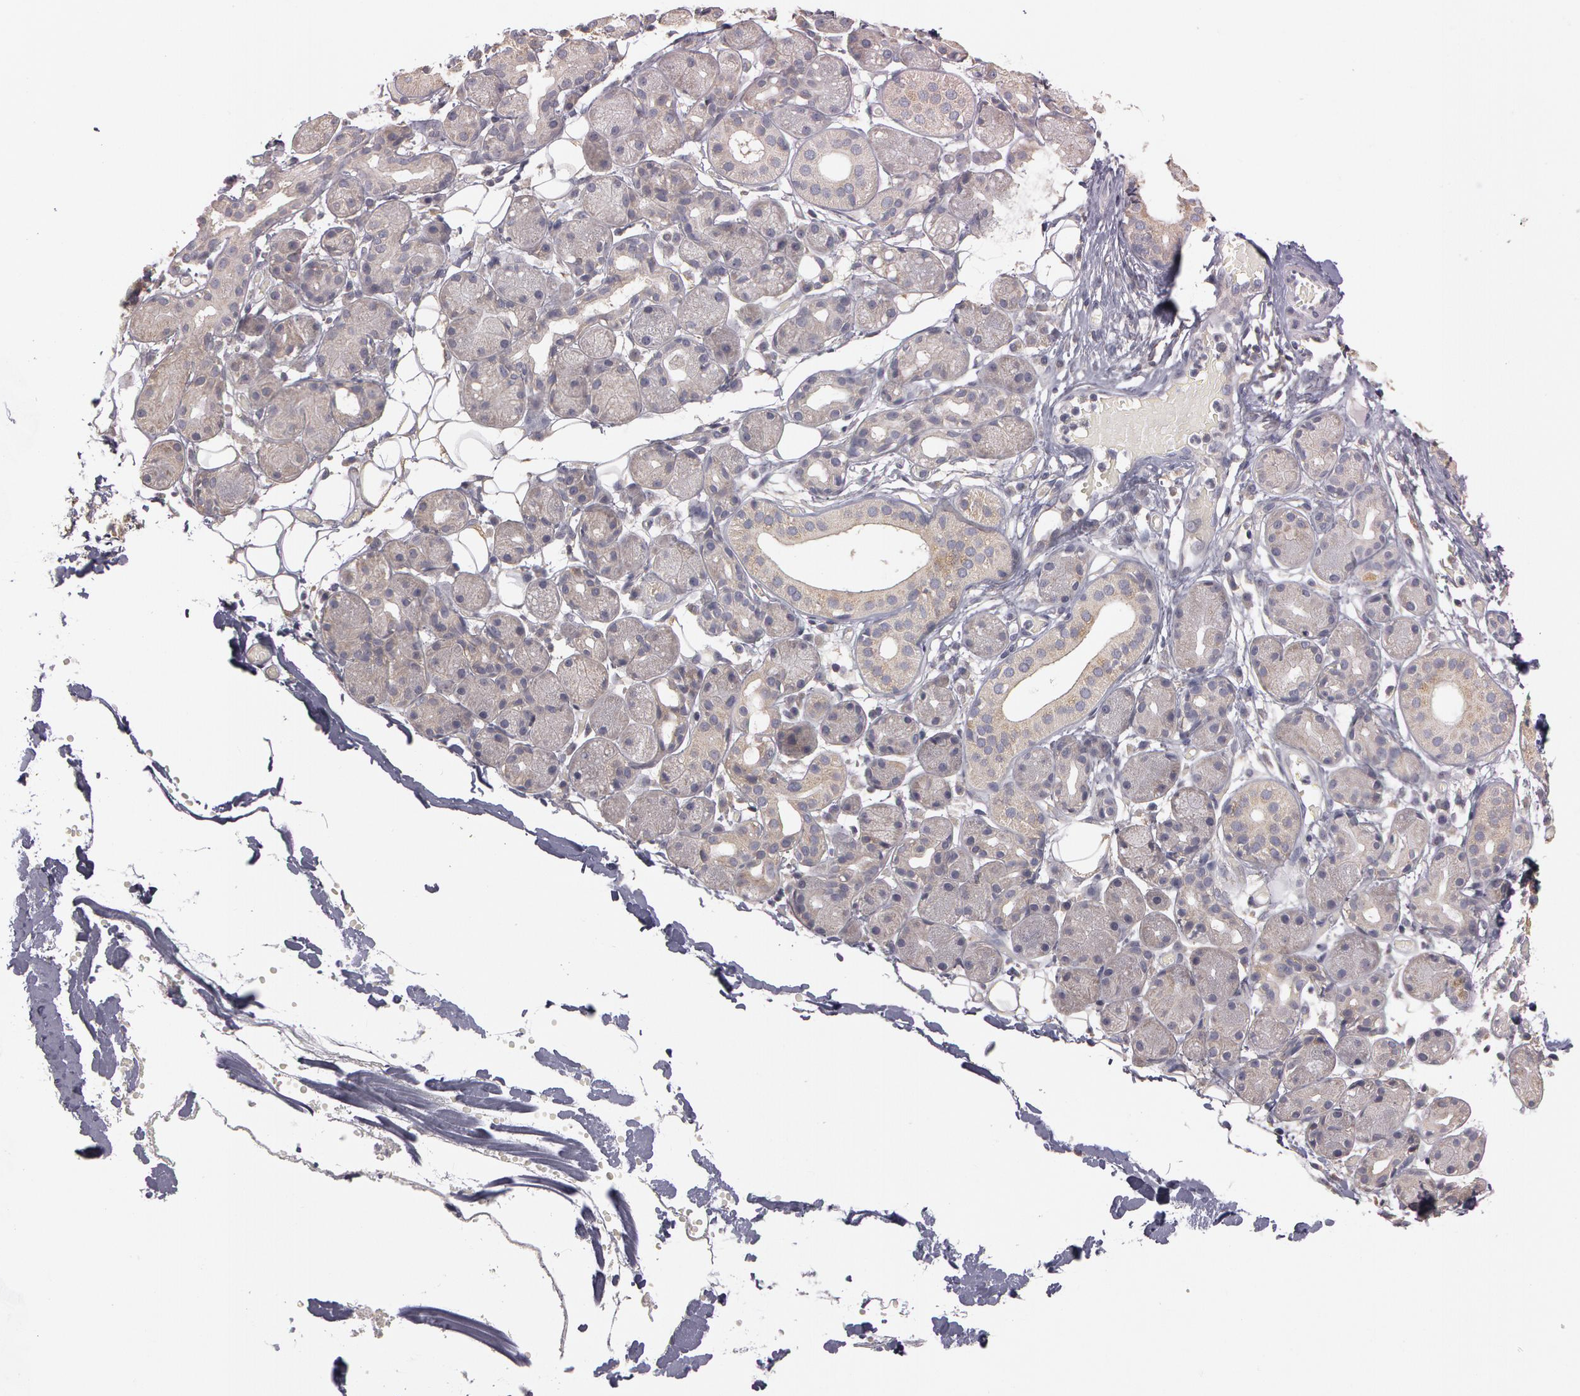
{"staining": {"intensity": "weak", "quantity": "<25%", "location": "cytoplasmic/membranous"}, "tissue": "salivary gland", "cell_type": "Glandular cells", "image_type": "normal", "snomed": [{"axis": "morphology", "description": "Normal tissue, NOS"}, {"axis": "topography", "description": "Salivary gland"}, {"axis": "topography", "description": "Peripheral nerve tissue"}], "caption": "The histopathology image demonstrates no staining of glandular cells in normal salivary gland.", "gene": "NEK9", "patient": {"sex": "male", "age": 62}}